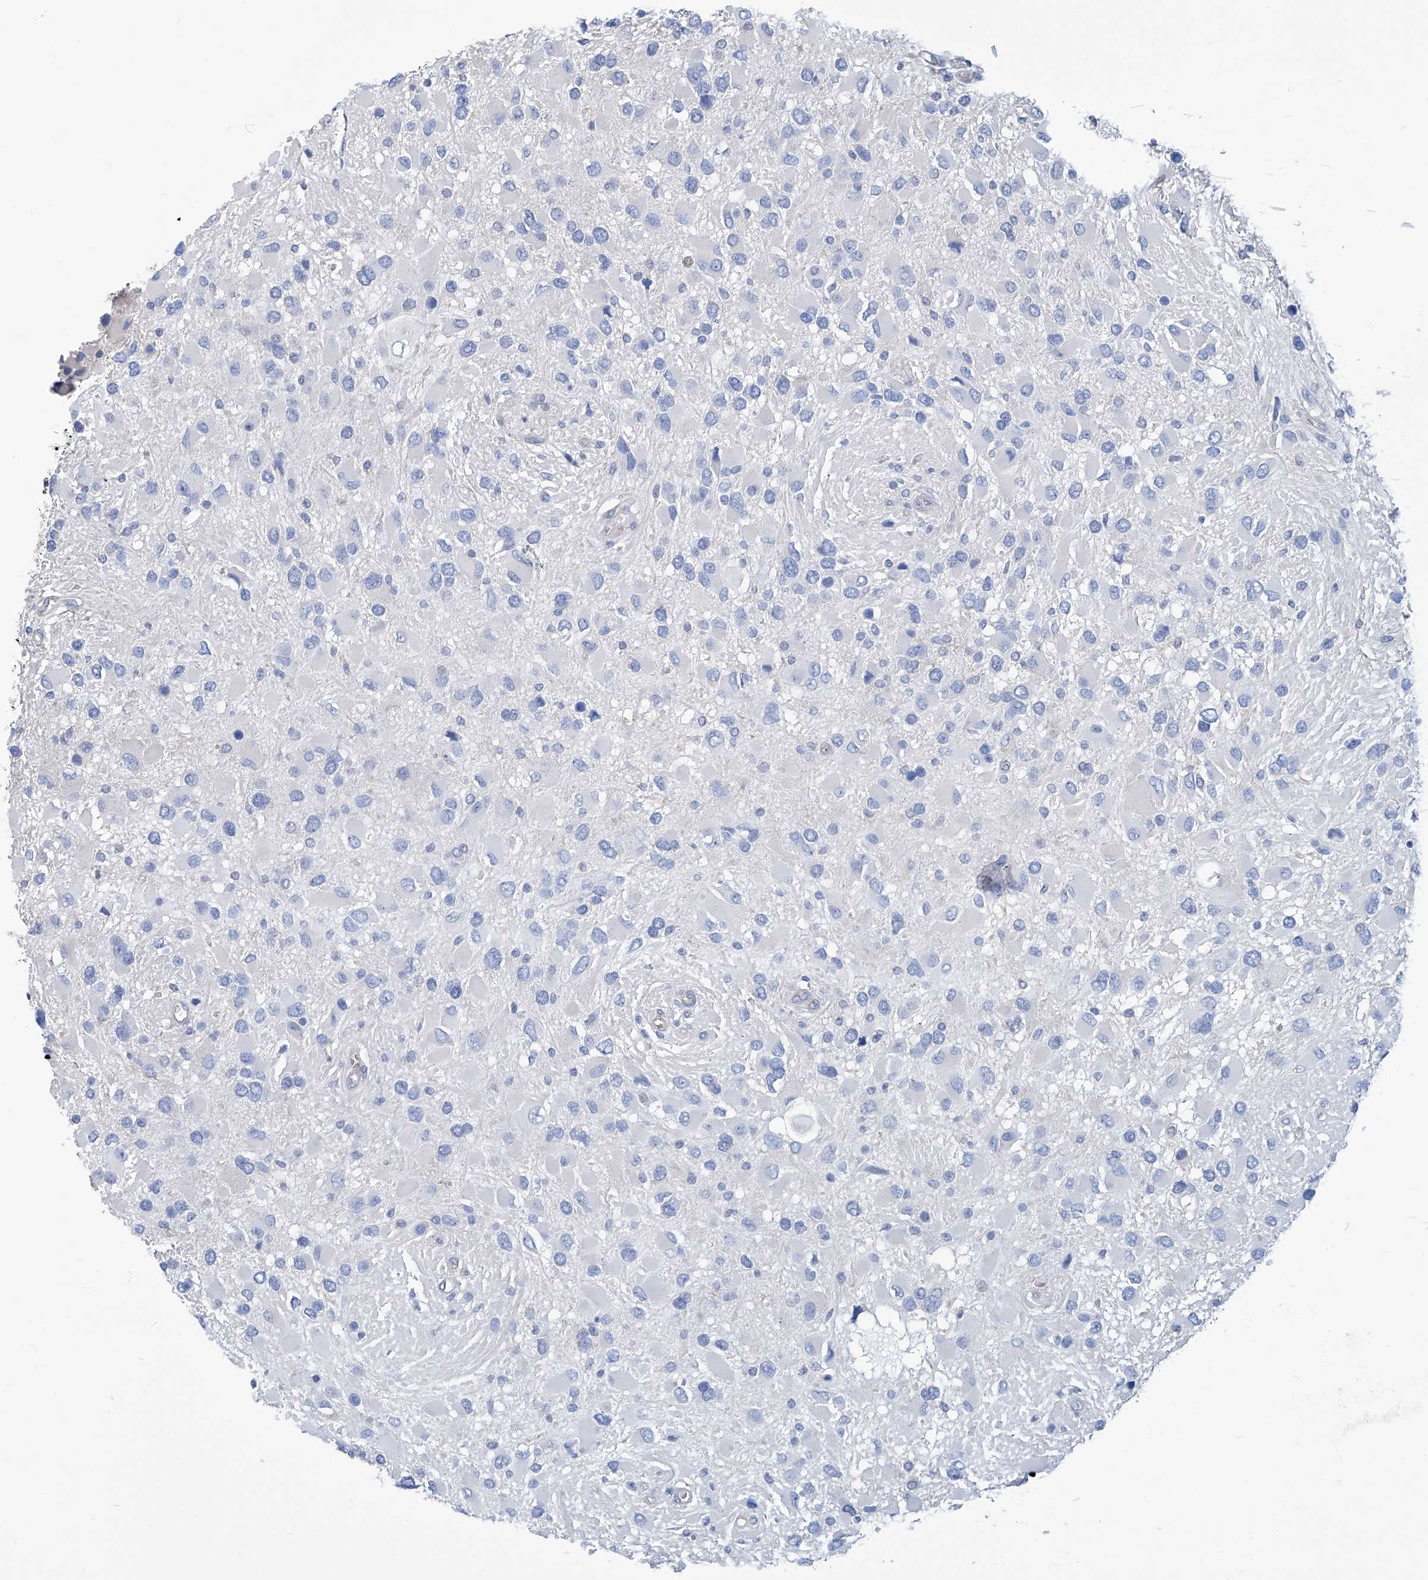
{"staining": {"intensity": "negative", "quantity": "none", "location": "none"}, "tissue": "glioma", "cell_type": "Tumor cells", "image_type": "cancer", "snomed": [{"axis": "morphology", "description": "Glioma, malignant, High grade"}, {"axis": "topography", "description": "Brain"}], "caption": "An image of human high-grade glioma (malignant) is negative for staining in tumor cells. Nuclei are stained in blue.", "gene": "PFKL", "patient": {"sex": "male", "age": 53}}